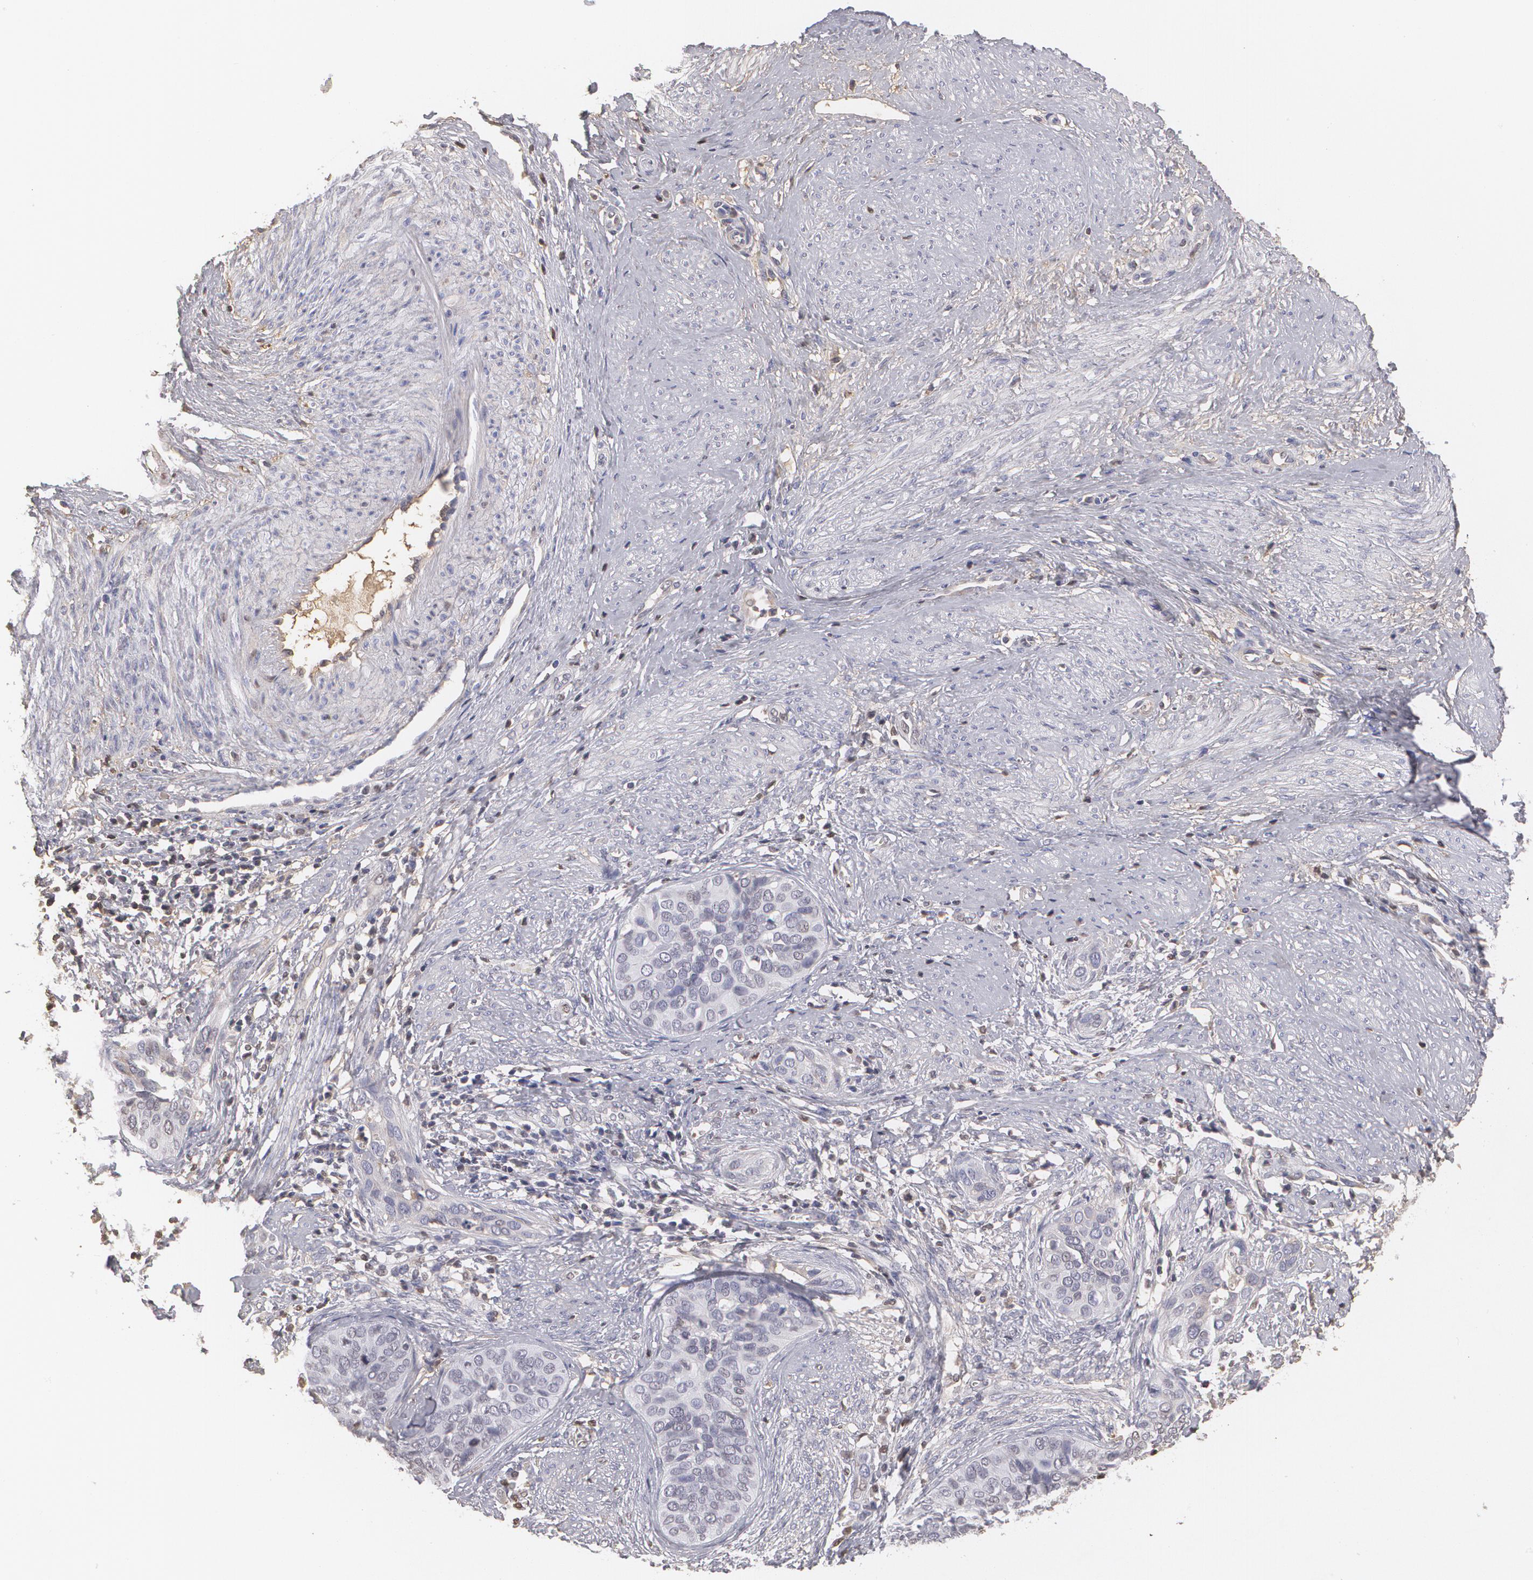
{"staining": {"intensity": "negative", "quantity": "none", "location": "none"}, "tissue": "cervical cancer", "cell_type": "Tumor cells", "image_type": "cancer", "snomed": [{"axis": "morphology", "description": "Squamous cell carcinoma, NOS"}, {"axis": "topography", "description": "Cervix"}], "caption": "IHC image of human cervical cancer stained for a protein (brown), which shows no expression in tumor cells.", "gene": "SERPINA1", "patient": {"sex": "female", "age": 31}}